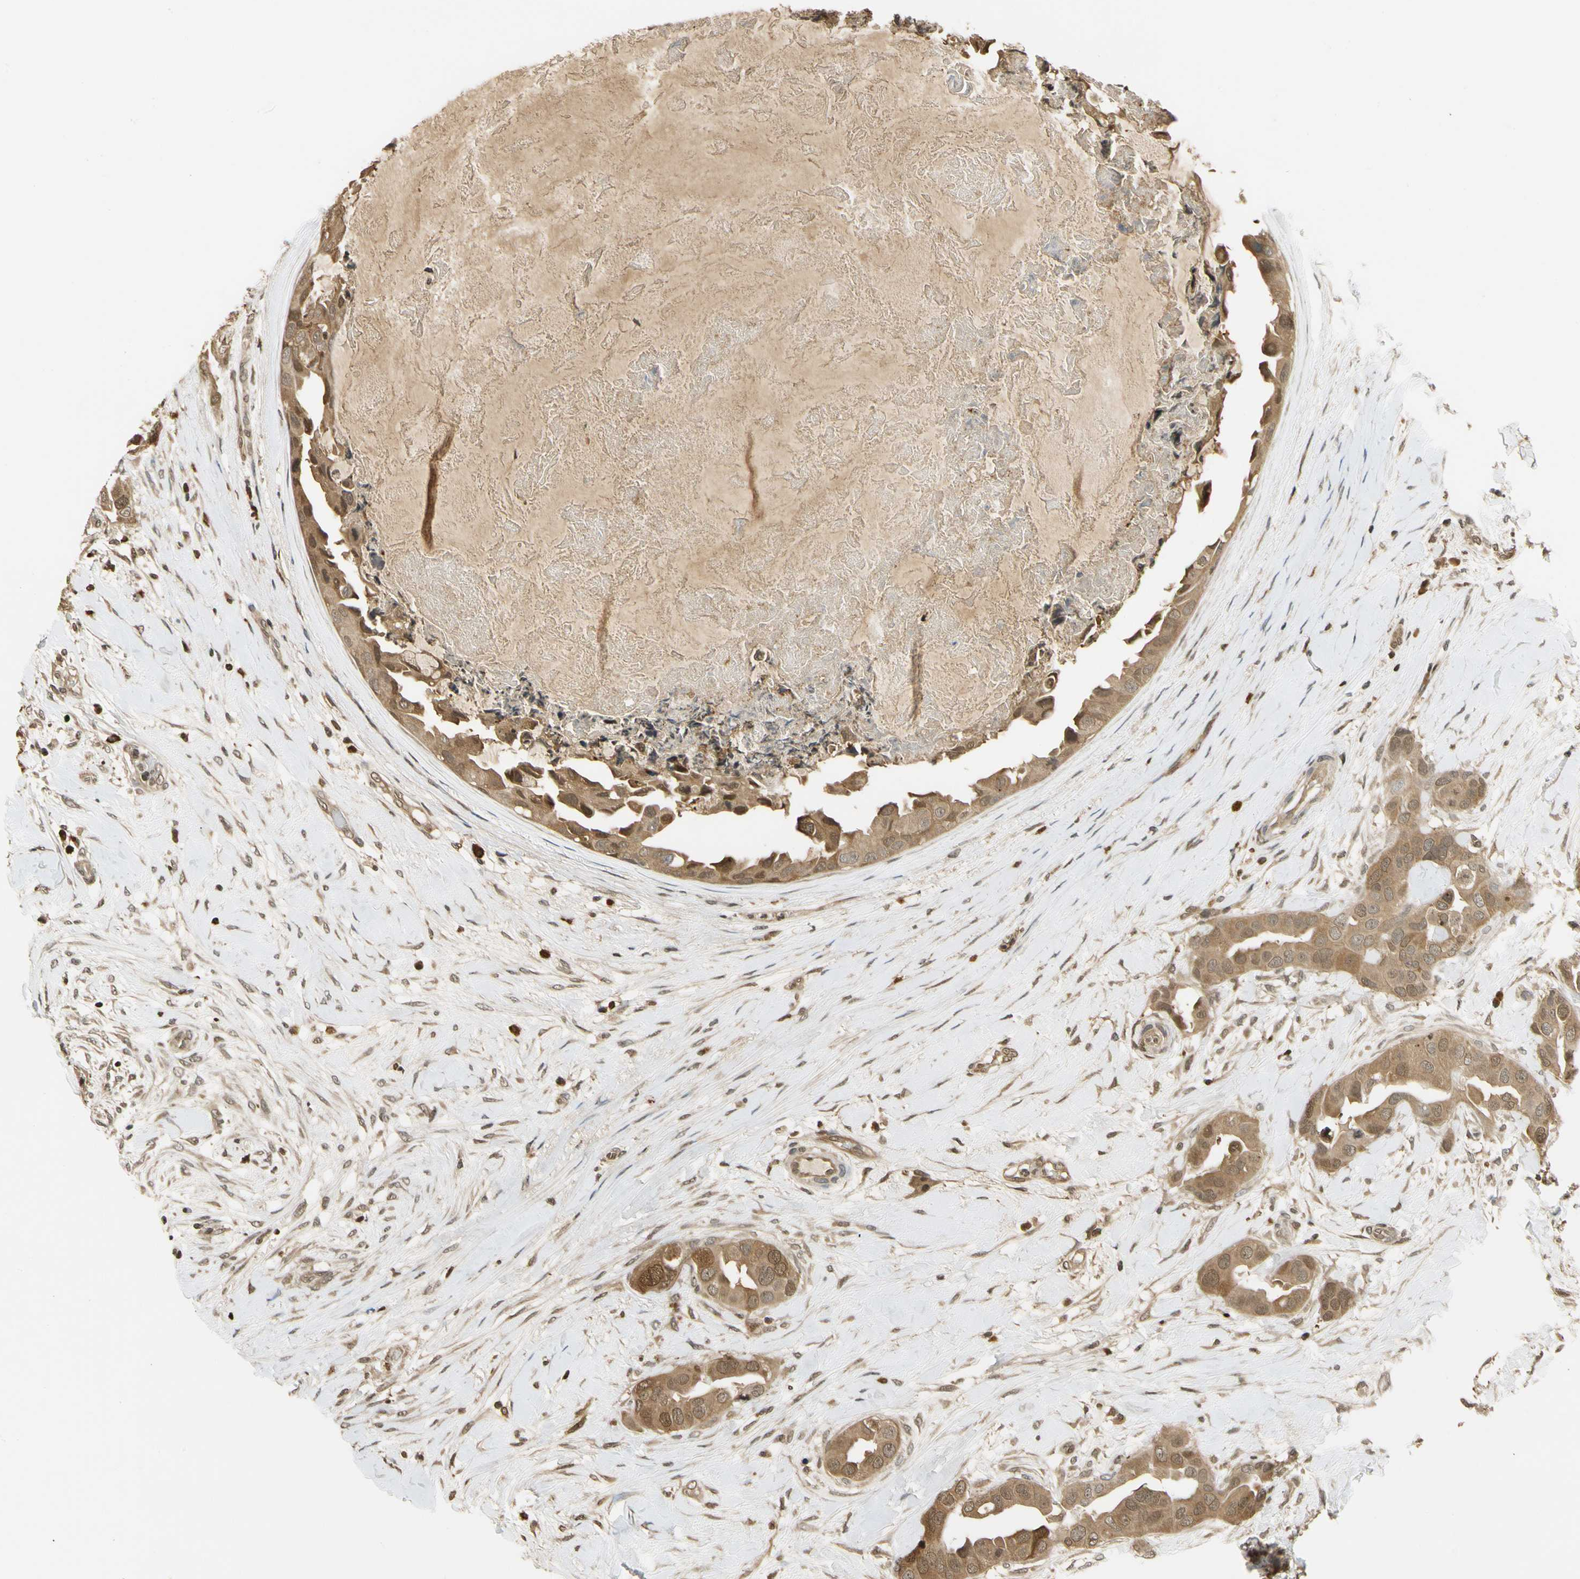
{"staining": {"intensity": "moderate", "quantity": ">75%", "location": "cytoplasmic/membranous"}, "tissue": "breast cancer", "cell_type": "Tumor cells", "image_type": "cancer", "snomed": [{"axis": "morphology", "description": "Duct carcinoma"}, {"axis": "topography", "description": "Breast"}], "caption": "Approximately >75% of tumor cells in invasive ductal carcinoma (breast) display moderate cytoplasmic/membranous protein positivity as visualized by brown immunohistochemical staining.", "gene": "SOD1", "patient": {"sex": "female", "age": 40}}